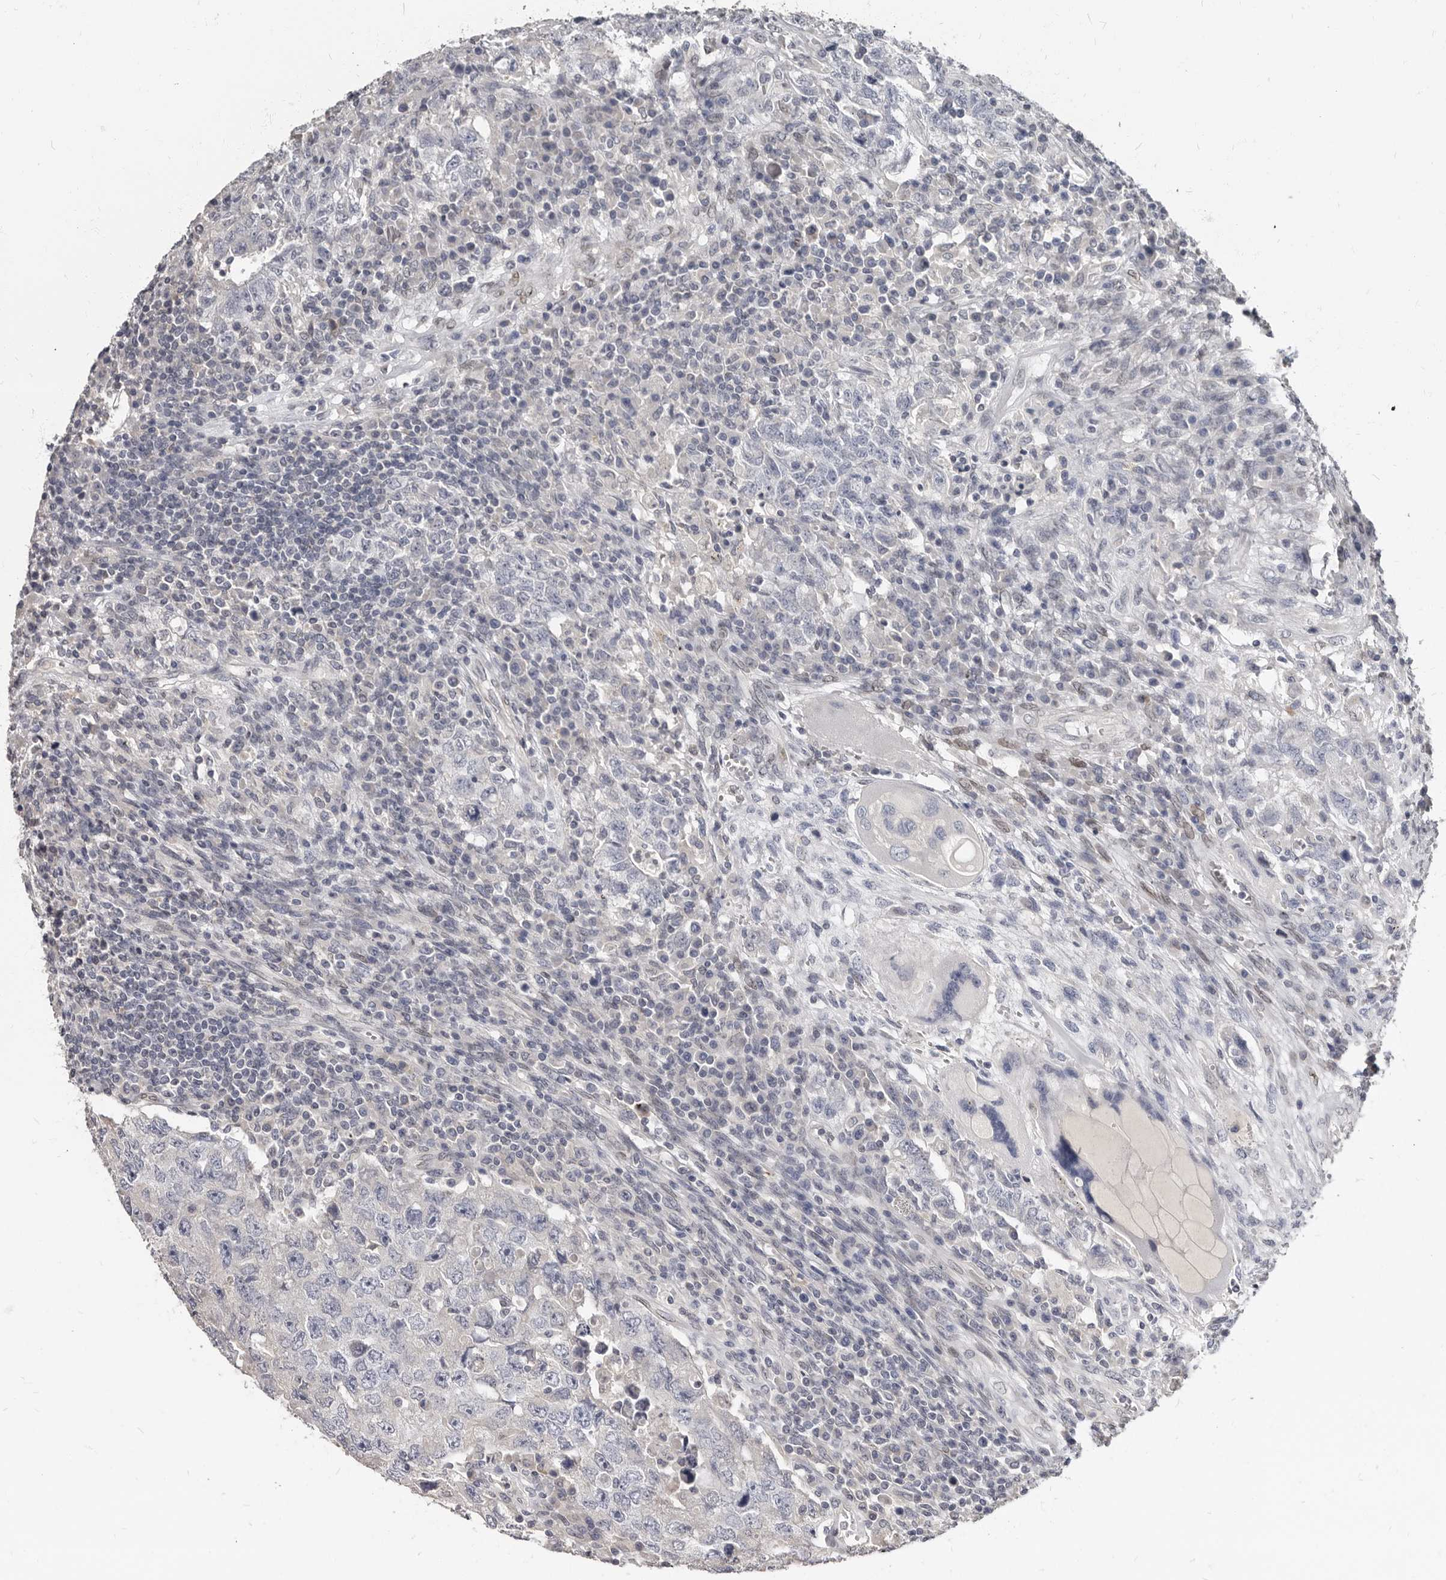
{"staining": {"intensity": "negative", "quantity": "none", "location": "none"}, "tissue": "testis cancer", "cell_type": "Tumor cells", "image_type": "cancer", "snomed": [{"axis": "morphology", "description": "Carcinoma, Embryonal, NOS"}, {"axis": "topography", "description": "Testis"}], "caption": "Tumor cells are negative for brown protein staining in testis cancer.", "gene": "MRGPRF", "patient": {"sex": "male", "age": 26}}